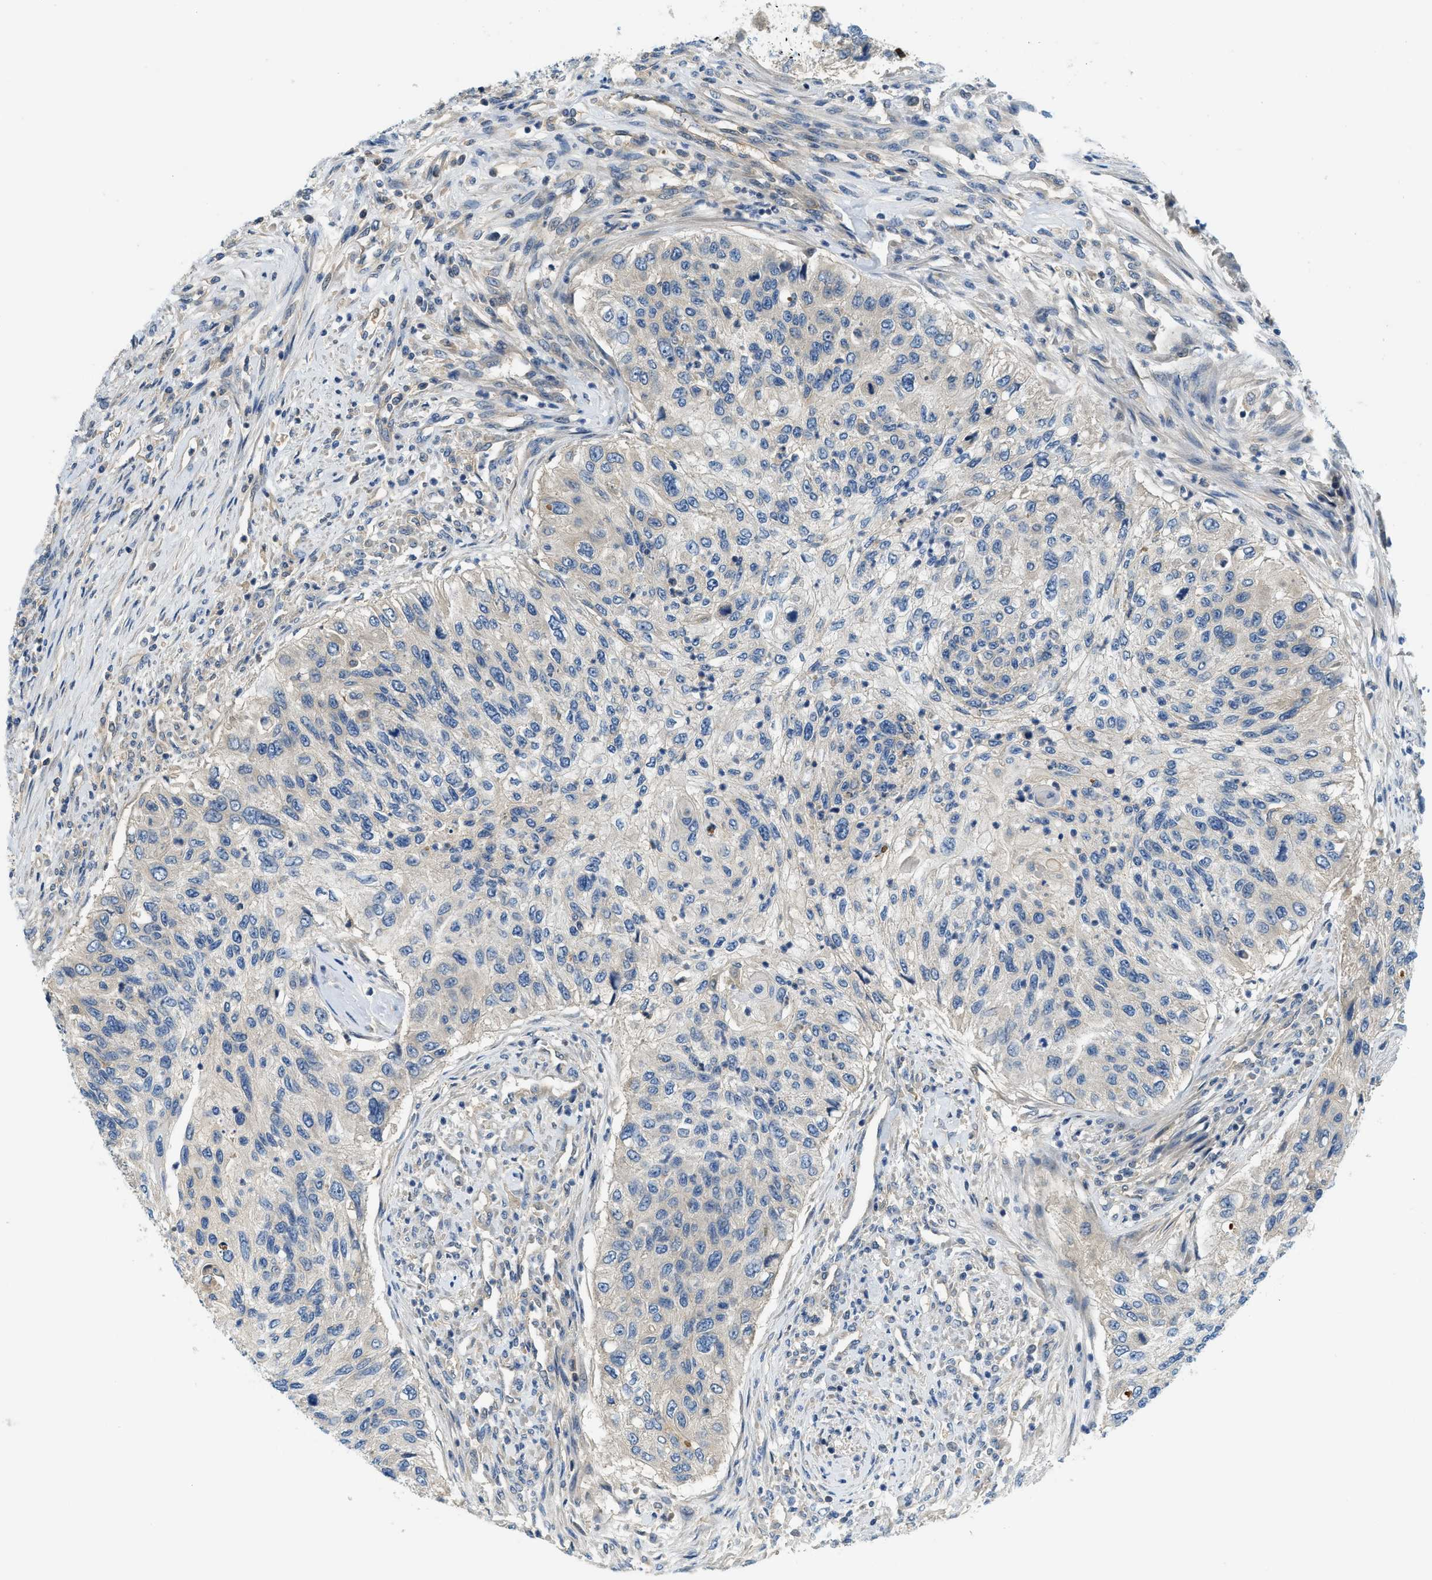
{"staining": {"intensity": "negative", "quantity": "none", "location": "none"}, "tissue": "urothelial cancer", "cell_type": "Tumor cells", "image_type": "cancer", "snomed": [{"axis": "morphology", "description": "Urothelial carcinoma, High grade"}, {"axis": "topography", "description": "Urinary bladder"}], "caption": "A high-resolution micrograph shows immunohistochemistry (IHC) staining of urothelial cancer, which reveals no significant staining in tumor cells.", "gene": "KCNK1", "patient": {"sex": "female", "age": 60}}